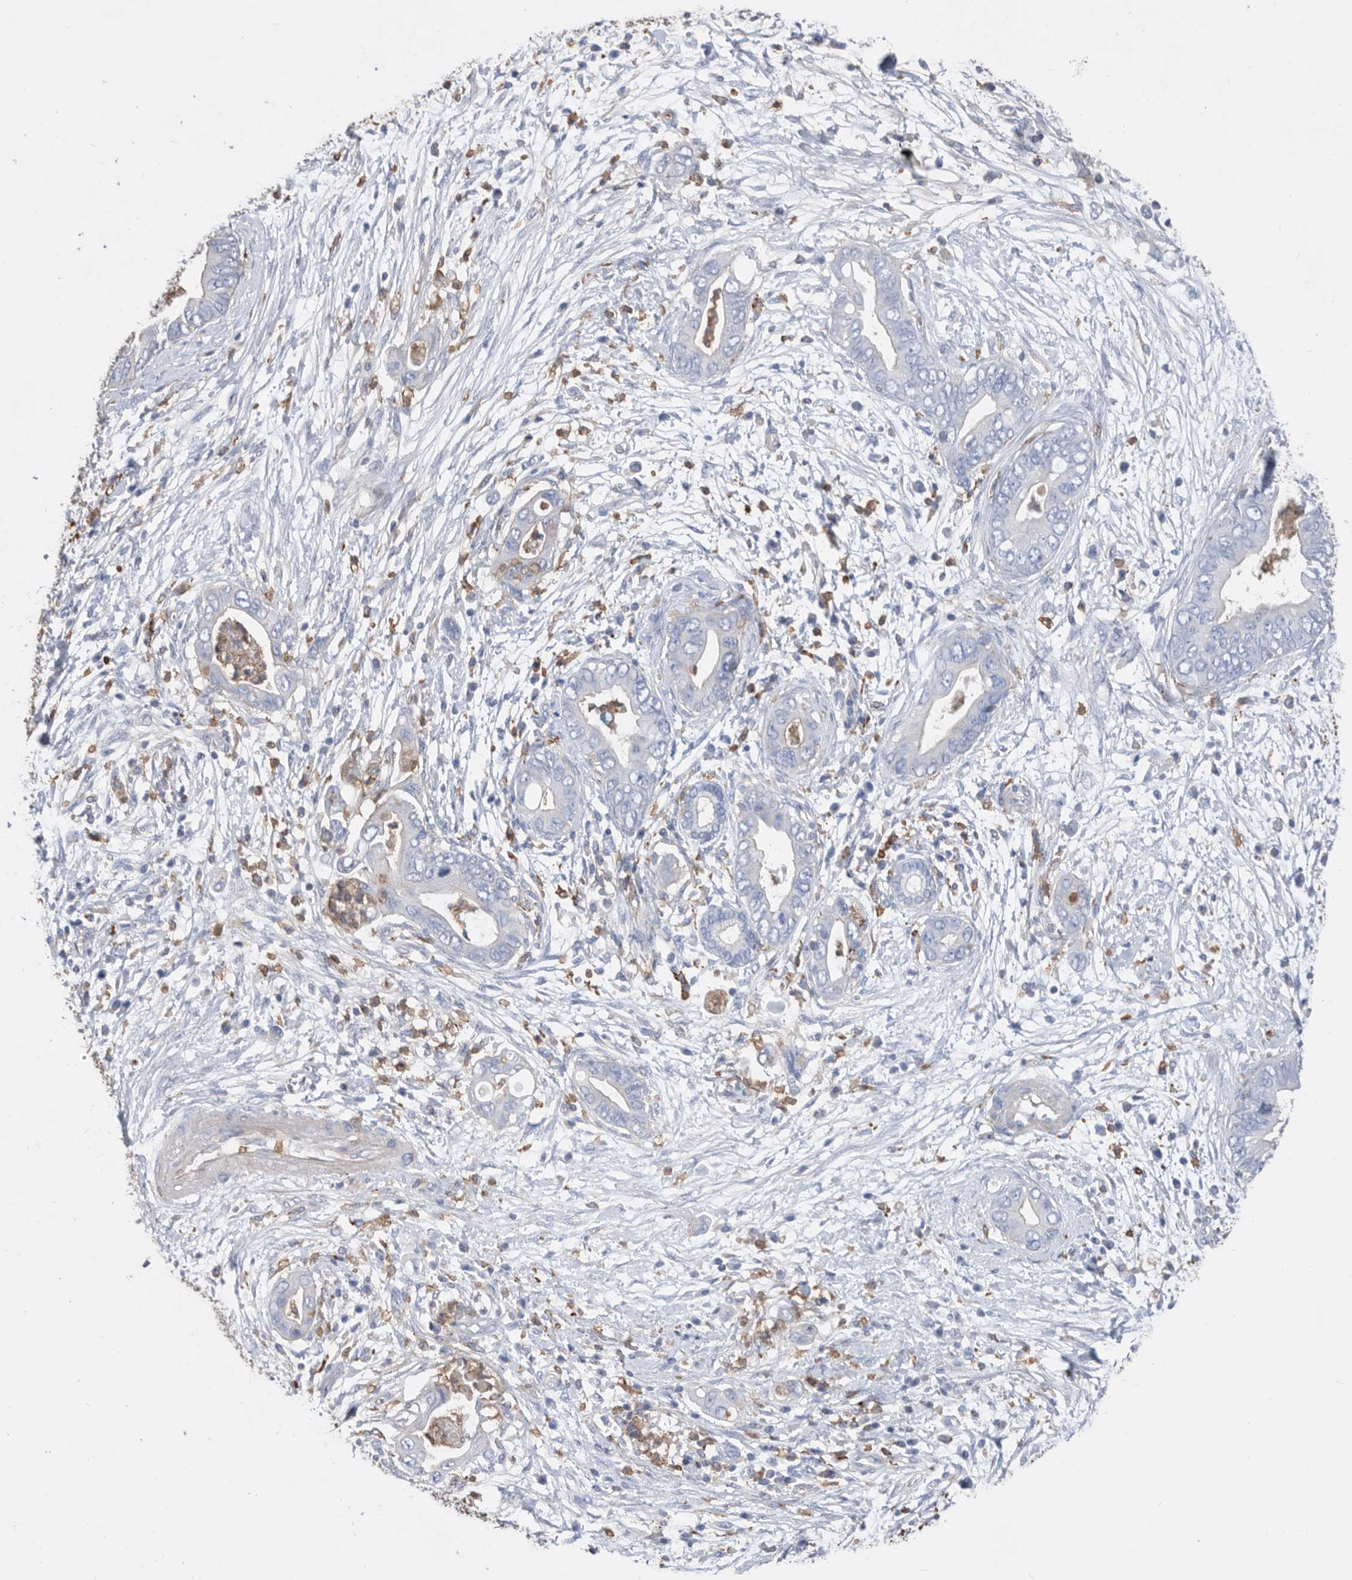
{"staining": {"intensity": "negative", "quantity": "none", "location": "none"}, "tissue": "pancreatic cancer", "cell_type": "Tumor cells", "image_type": "cancer", "snomed": [{"axis": "morphology", "description": "Adenocarcinoma, NOS"}, {"axis": "topography", "description": "Pancreas"}], "caption": "Immunohistochemistry of pancreatic adenocarcinoma shows no staining in tumor cells.", "gene": "MS4A4A", "patient": {"sex": "male", "age": 75}}